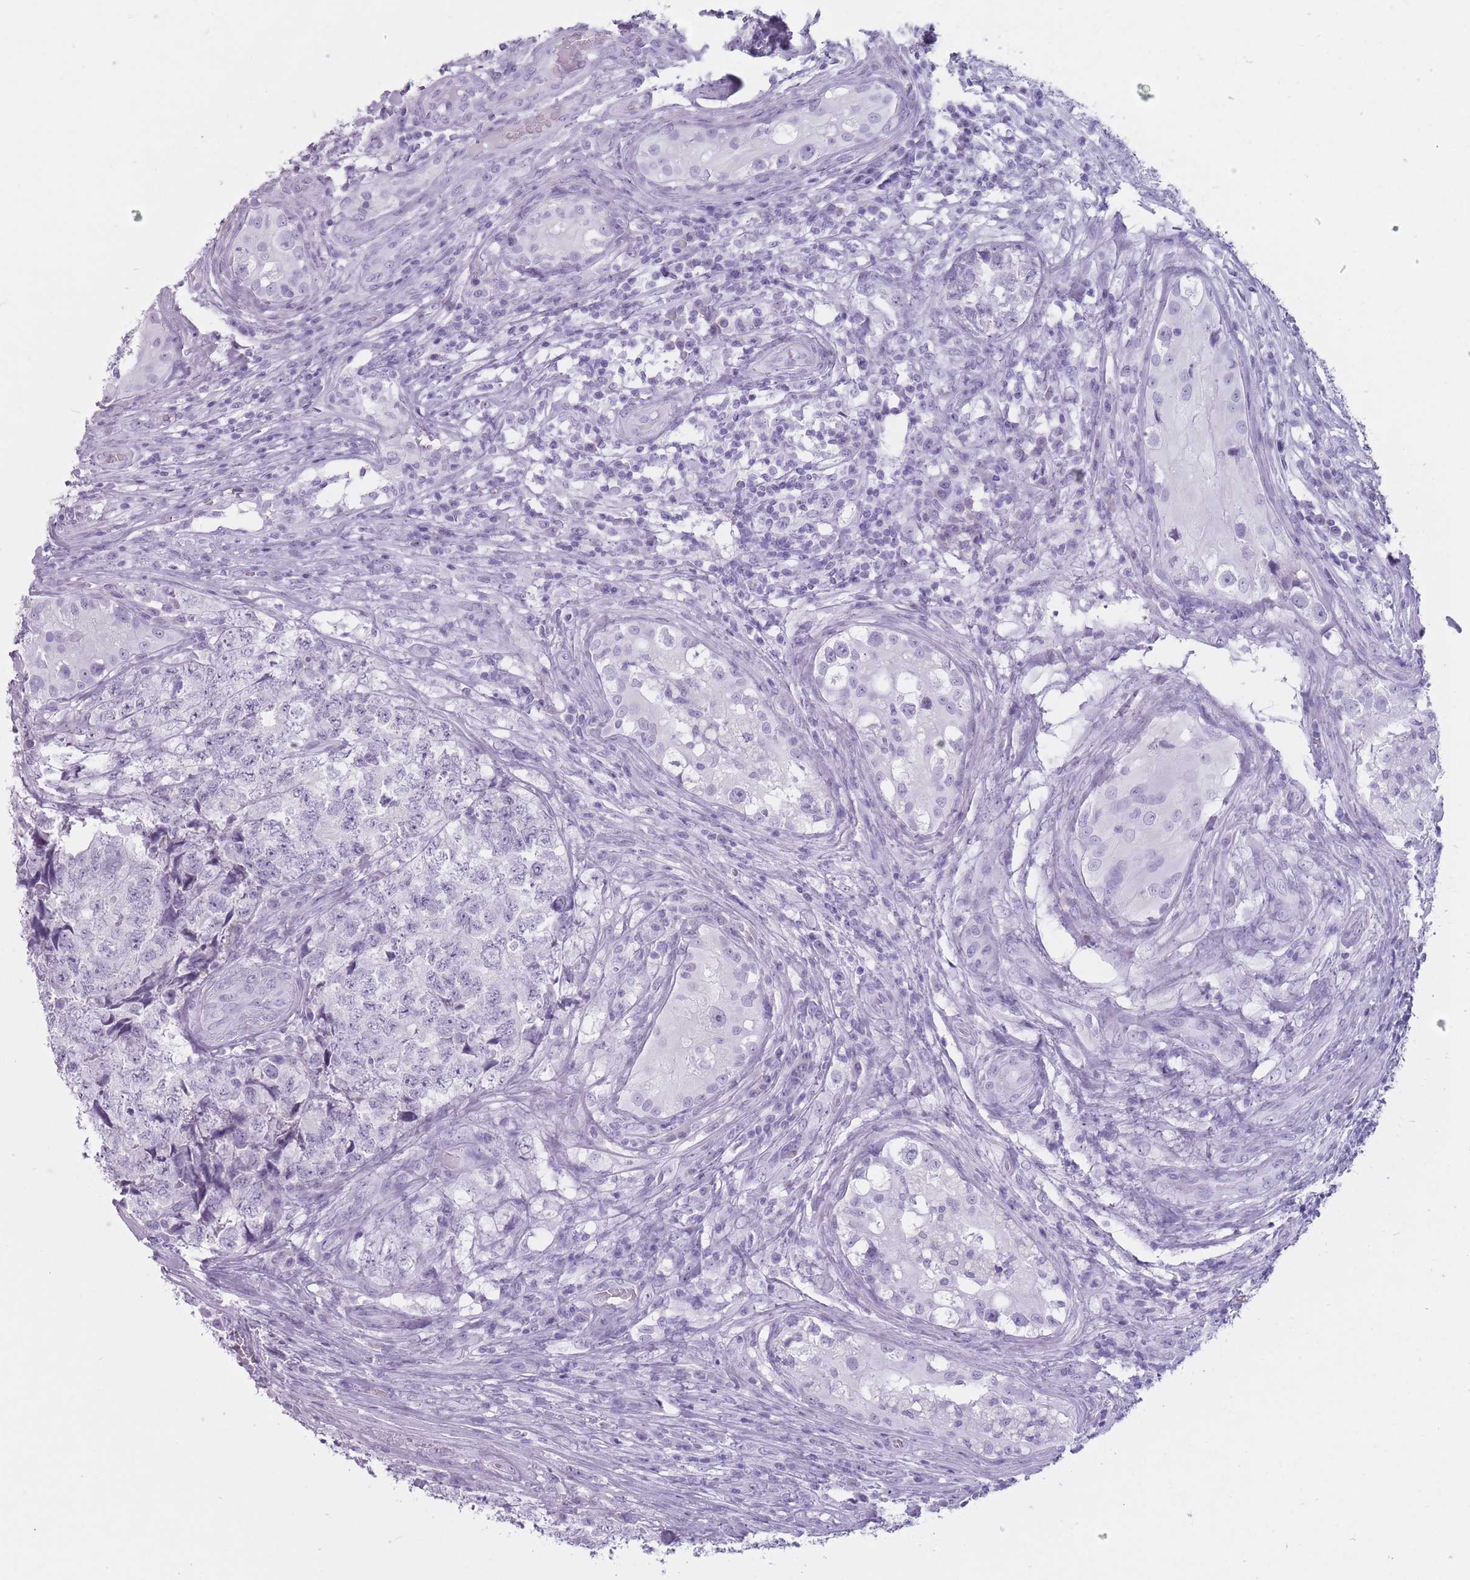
{"staining": {"intensity": "negative", "quantity": "none", "location": "none"}, "tissue": "testis cancer", "cell_type": "Tumor cells", "image_type": "cancer", "snomed": [{"axis": "morphology", "description": "Carcinoma, Embryonal, NOS"}, {"axis": "topography", "description": "Testis"}], "caption": "This is an immunohistochemistry histopathology image of embryonal carcinoma (testis). There is no staining in tumor cells.", "gene": "PNMA3", "patient": {"sex": "male", "age": 31}}